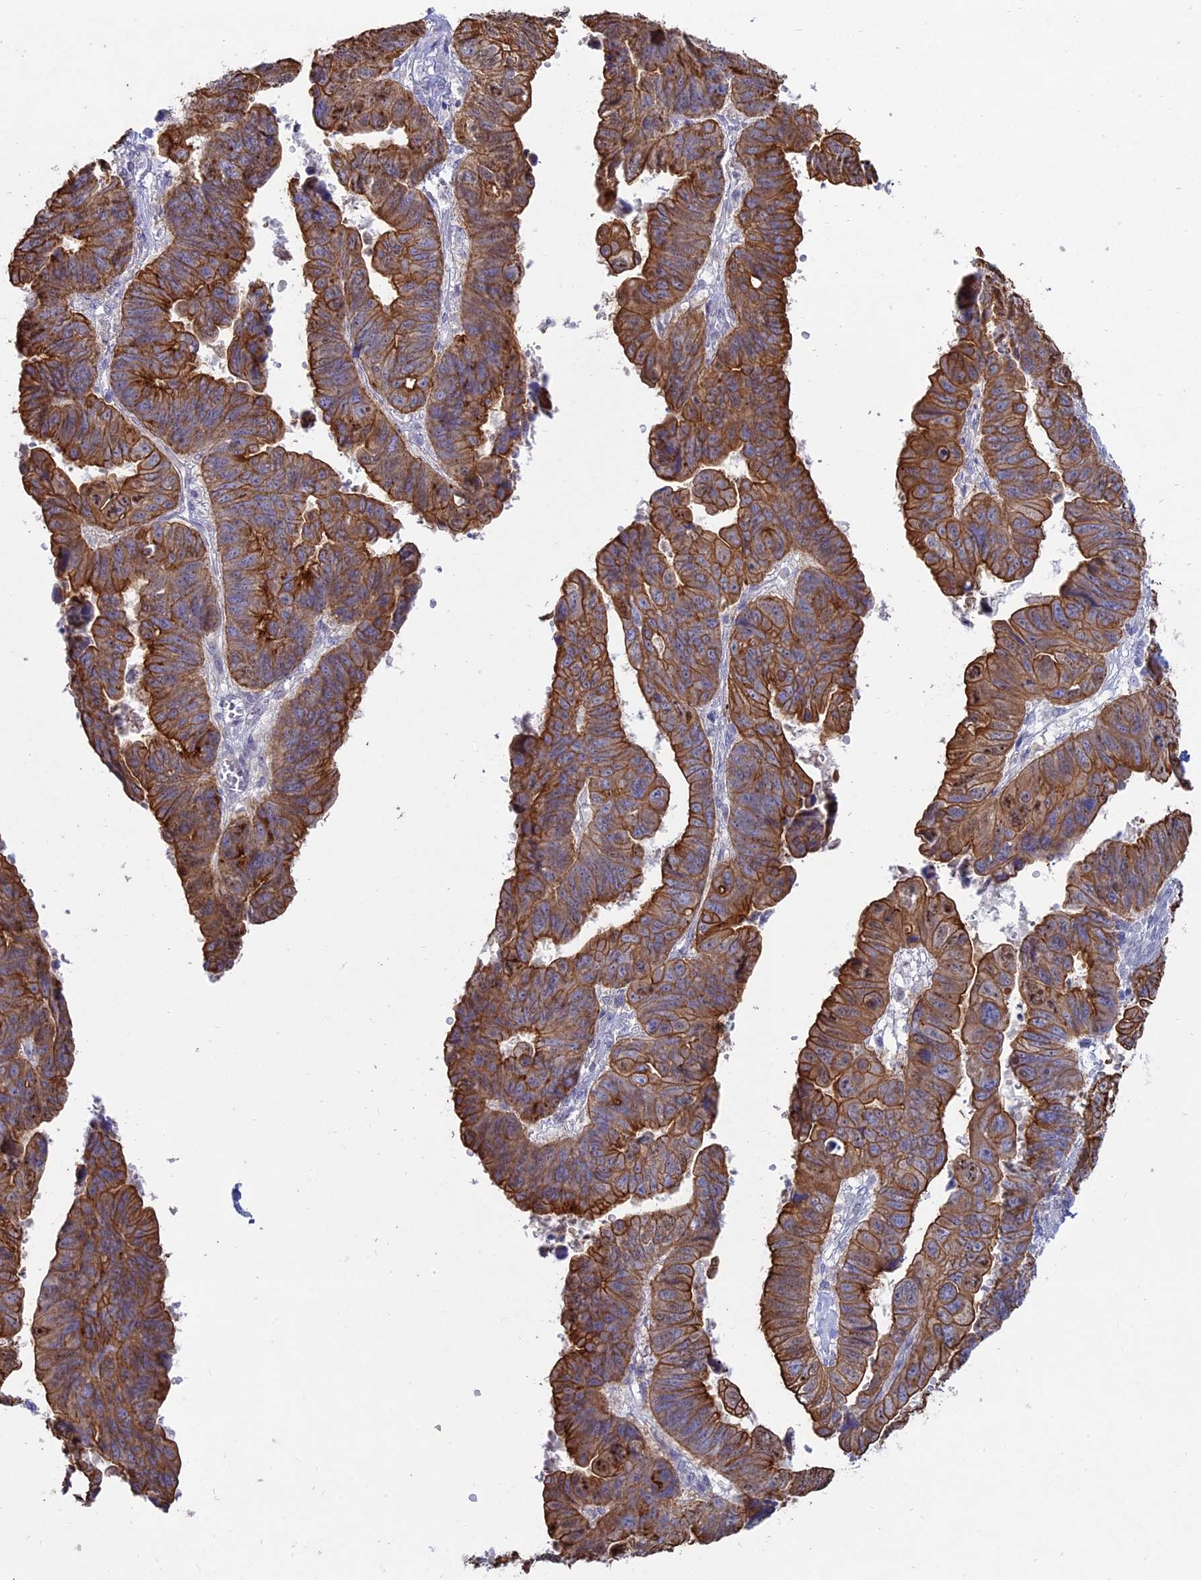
{"staining": {"intensity": "strong", "quantity": ">75%", "location": "cytoplasmic/membranous"}, "tissue": "stomach cancer", "cell_type": "Tumor cells", "image_type": "cancer", "snomed": [{"axis": "morphology", "description": "Adenocarcinoma, NOS"}, {"axis": "topography", "description": "Stomach"}], "caption": "IHC (DAB (3,3'-diaminobenzidine)) staining of human stomach cancer reveals strong cytoplasmic/membranous protein staining in approximately >75% of tumor cells.", "gene": "MYO5B", "patient": {"sex": "male", "age": 59}}